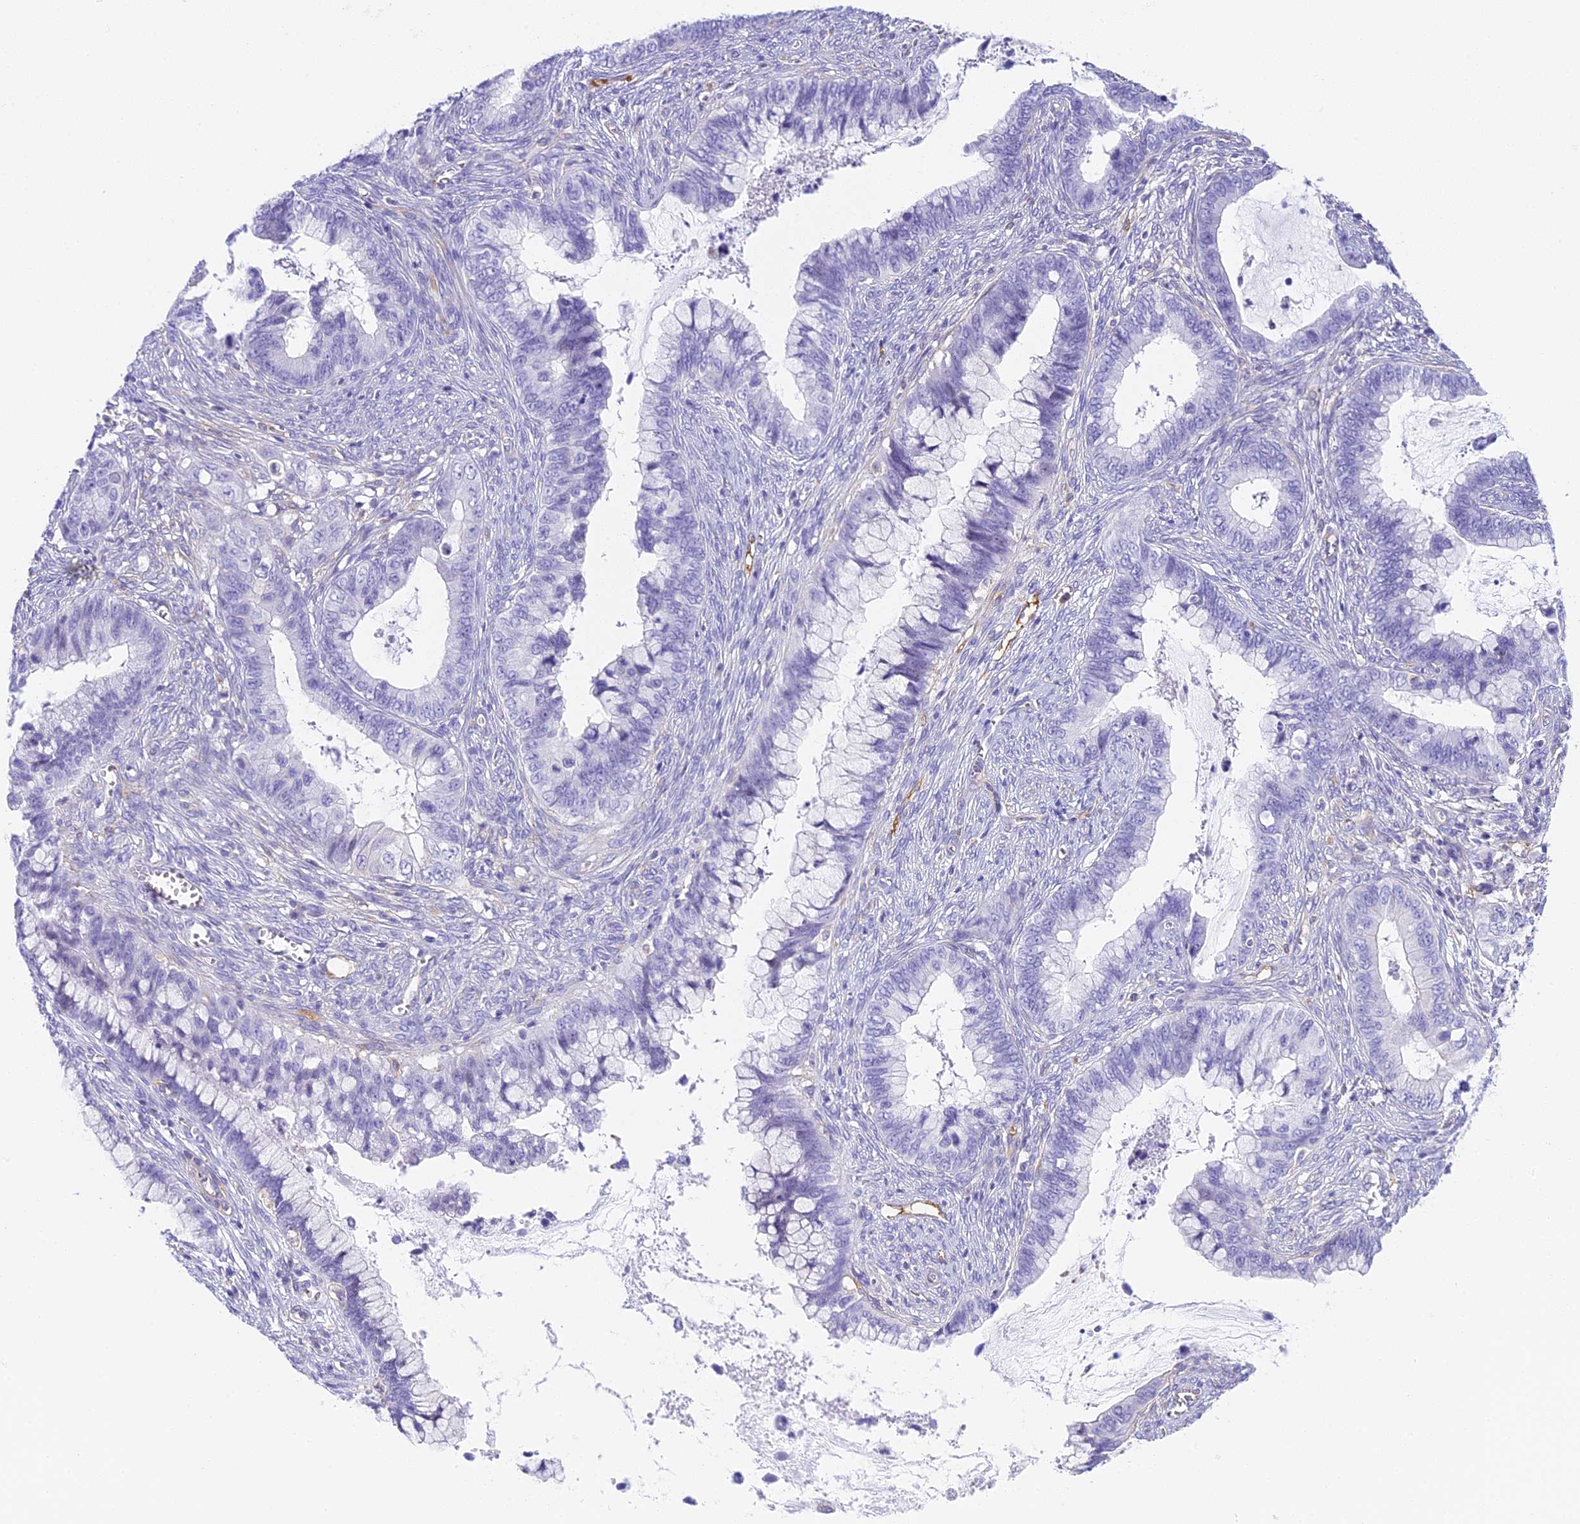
{"staining": {"intensity": "negative", "quantity": "none", "location": "none"}, "tissue": "cervical cancer", "cell_type": "Tumor cells", "image_type": "cancer", "snomed": [{"axis": "morphology", "description": "Adenocarcinoma, NOS"}, {"axis": "topography", "description": "Cervix"}], "caption": "An immunohistochemistry (IHC) photomicrograph of adenocarcinoma (cervical) is shown. There is no staining in tumor cells of adenocarcinoma (cervical).", "gene": "HOMER3", "patient": {"sex": "female", "age": 44}}